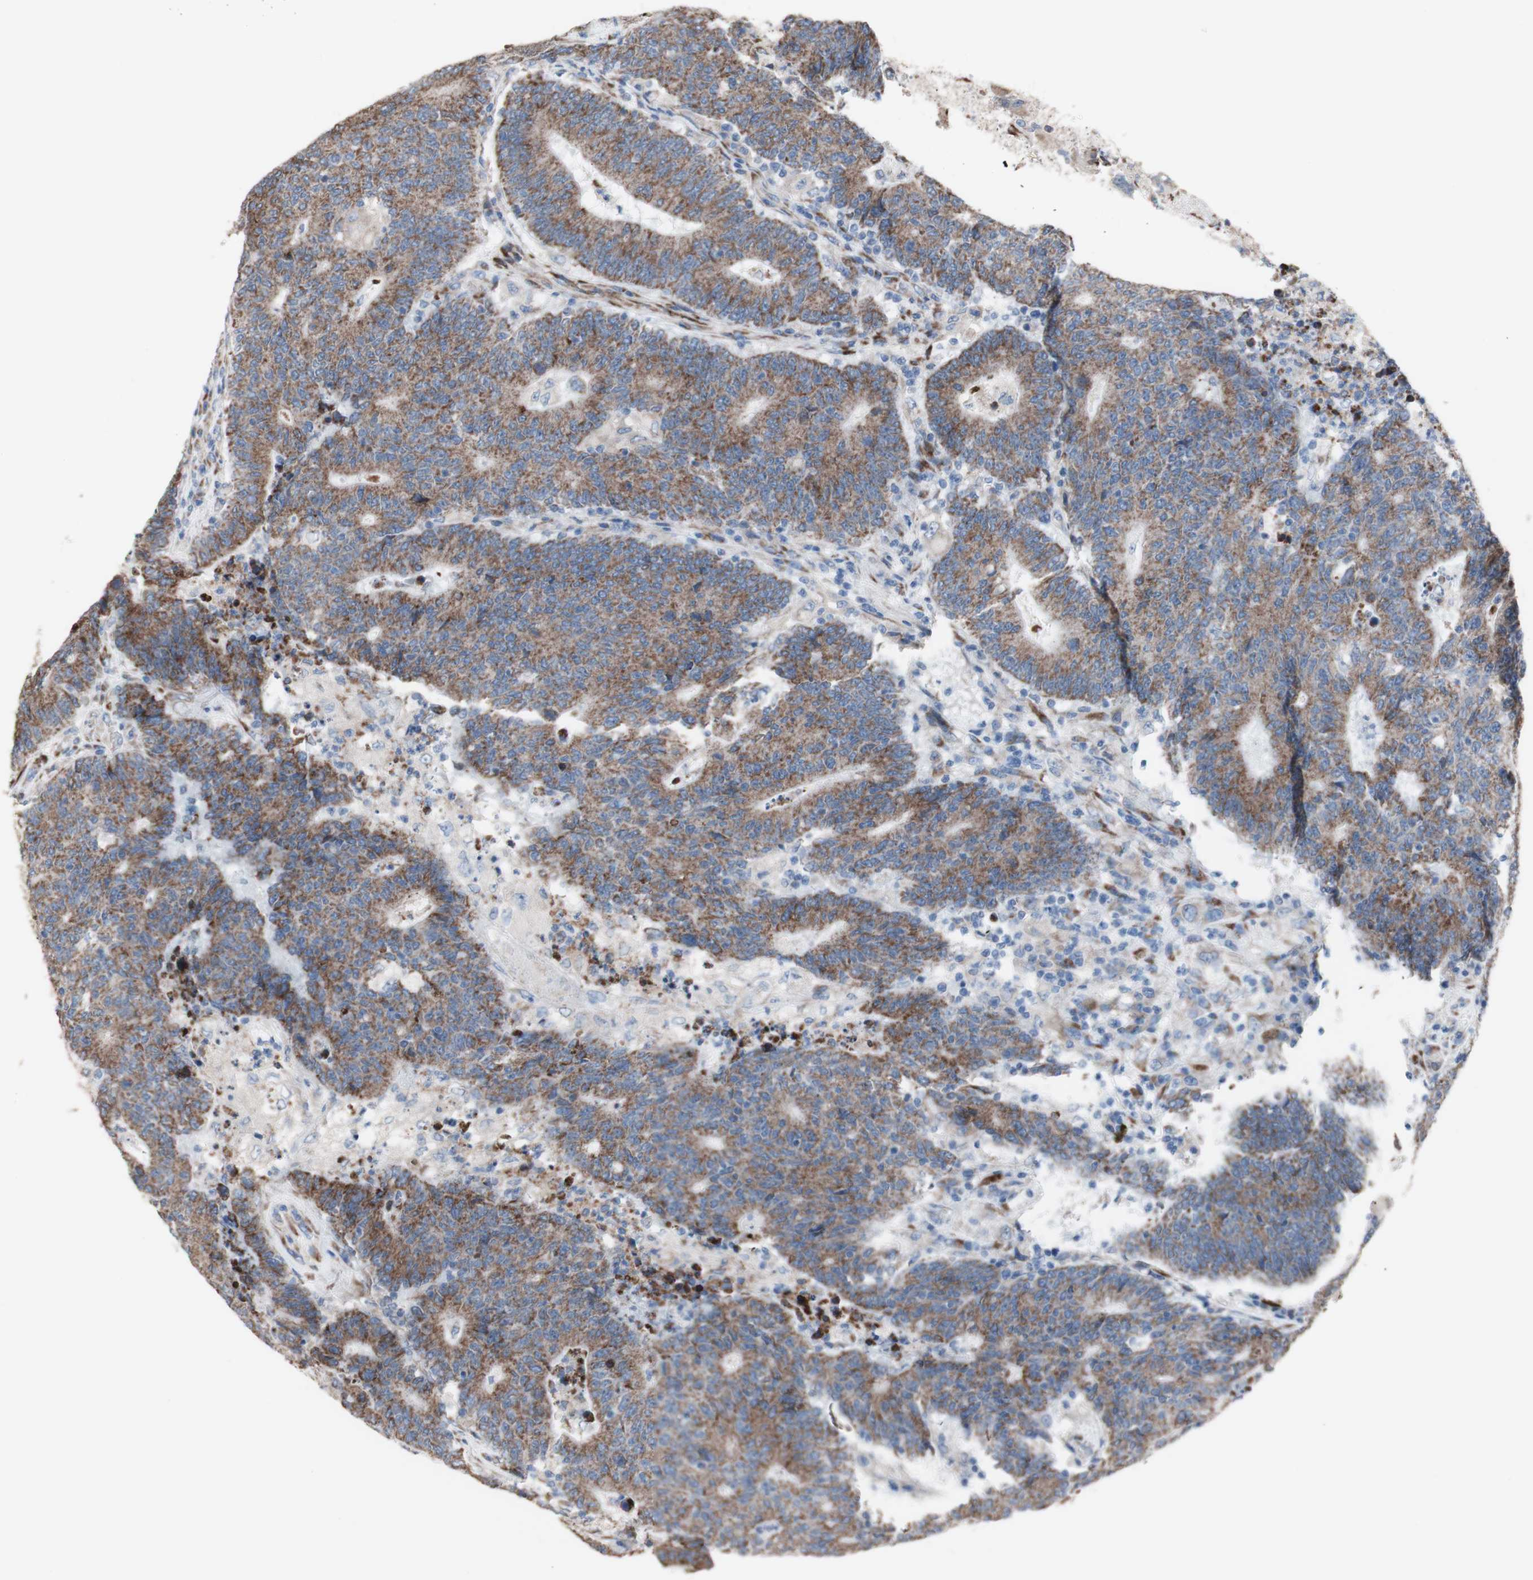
{"staining": {"intensity": "moderate", "quantity": ">75%", "location": "cytoplasmic/membranous"}, "tissue": "colorectal cancer", "cell_type": "Tumor cells", "image_type": "cancer", "snomed": [{"axis": "morphology", "description": "Normal tissue, NOS"}, {"axis": "morphology", "description": "Adenocarcinoma, NOS"}, {"axis": "topography", "description": "Colon"}], "caption": "DAB immunohistochemical staining of colorectal cancer reveals moderate cytoplasmic/membranous protein expression in approximately >75% of tumor cells.", "gene": "AGPAT5", "patient": {"sex": "female", "age": 75}}